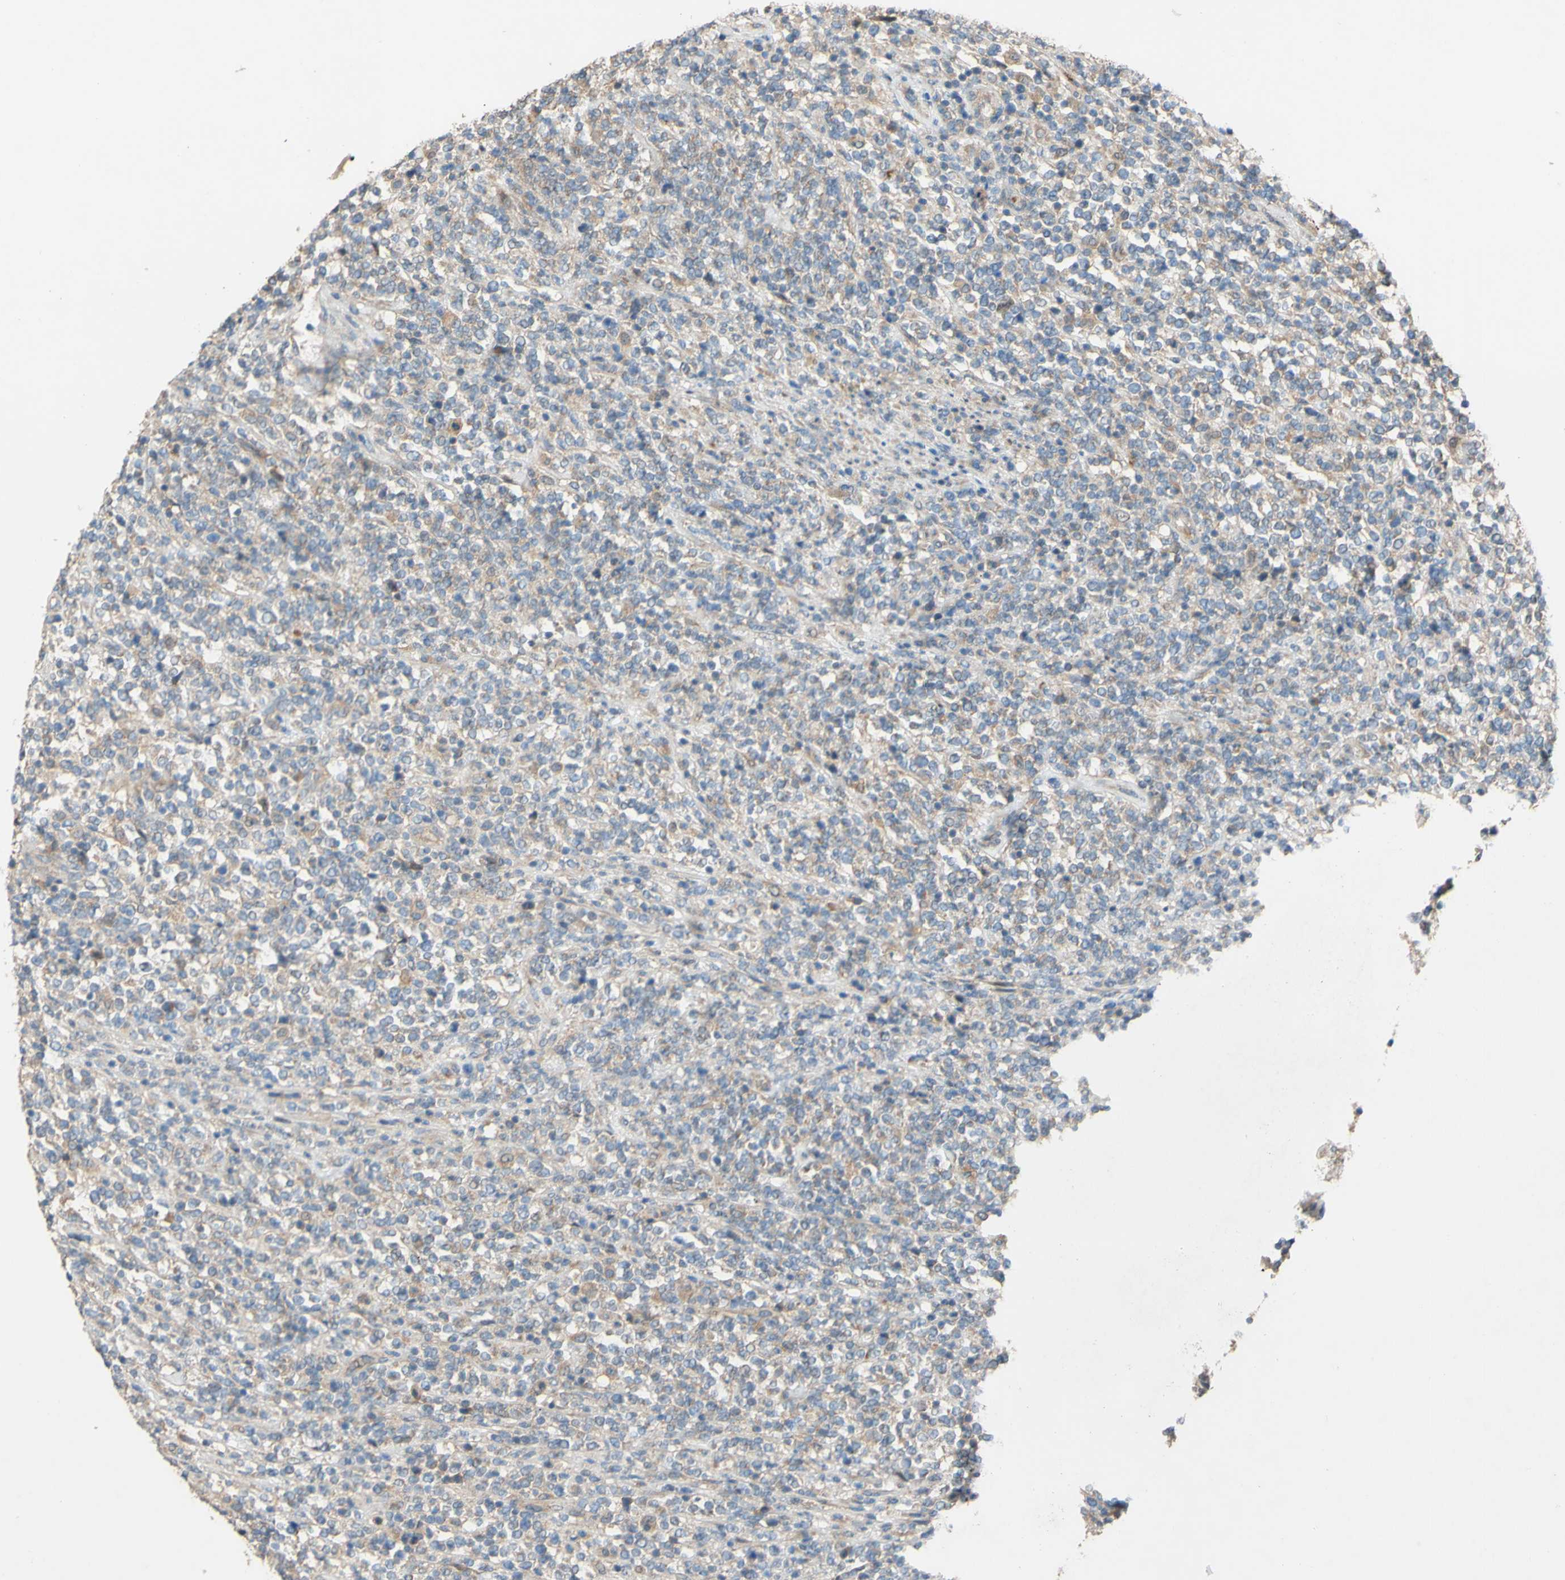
{"staining": {"intensity": "weak", "quantity": "25%-75%", "location": "cytoplasmic/membranous"}, "tissue": "lymphoma", "cell_type": "Tumor cells", "image_type": "cancer", "snomed": [{"axis": "morphology", "description": "Malignant lymphoma, non-Hodgkin's type, High grade"}, {"axis": "topography", "description": "Soft tissue"}], "caption": "High-grade malignant lymphoma, non-Hodgkin's type tissue demonstrates weak cytoplasmic/membranous expression in approximately 25%-75% of tumor cells", "gene": "DKK3", "patient": {"sex": "male", "age": 18}}